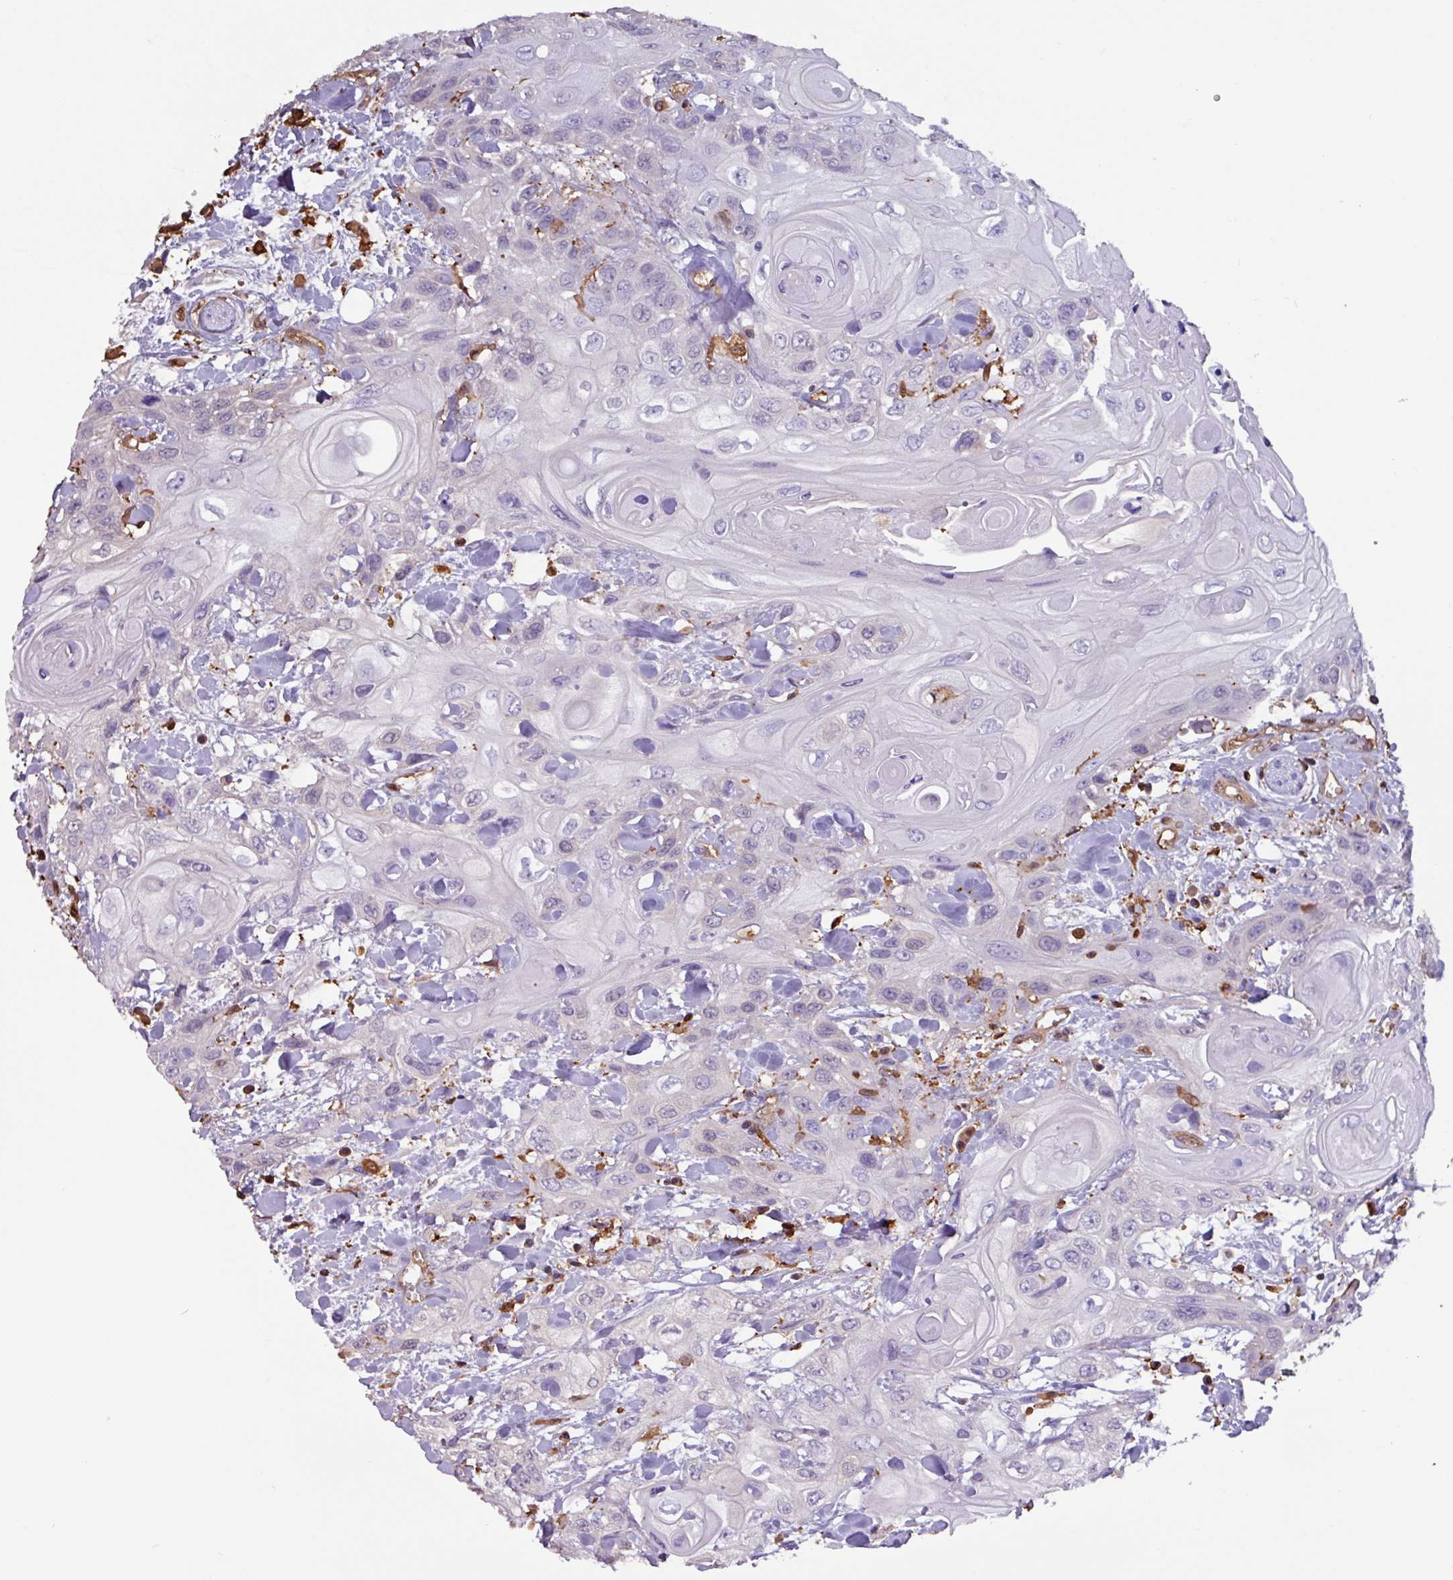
{"staining": {"intensity": "negative", "quantity": "none", "location": "none"}, "tissue": "head and neck cancer", "cell_type": "Tumor cells", "image_type": "cancer", "snomed": [{"axis": "morphology", "description": "Squamous cell carcinoma, NOS"}, {"axis": "topography", "description": "Head-Neck"}], "caption": "Head and neck cancer (squamous cell carcinoma) stained for a protein using IHC shows no staining tumor cells.", "gene": "ARHGDIB", "patient": {"sex": "female", "age": 43}}